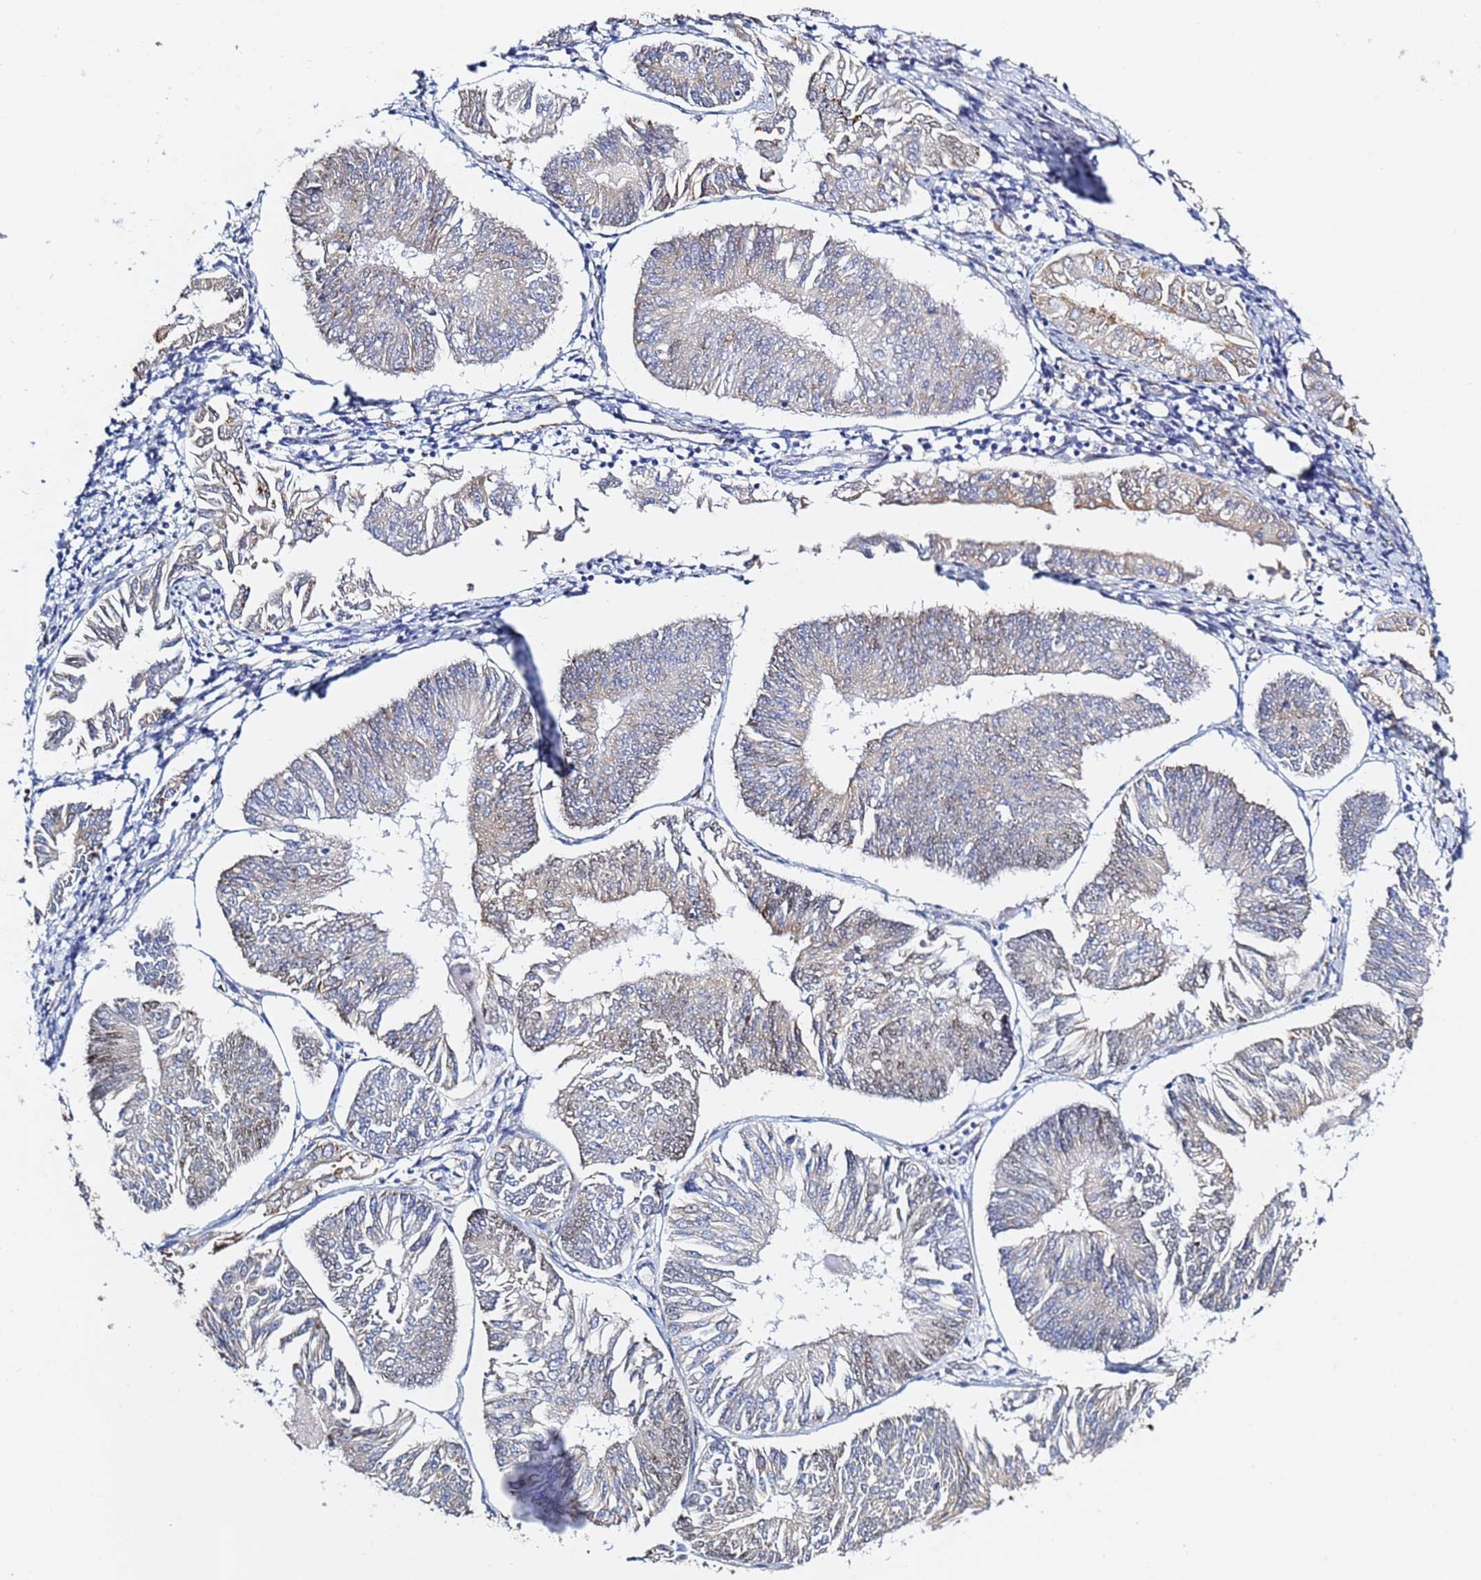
{"staining": {"intensity": "moderate", "quantity": "<25%", "location": "cytoplasmic/membranous"}, "tissue": "endometrial cancer", "cell_type": "Tumor cells", "image_type": "cancer", "snomed": [{"axis": "morphology", "description": "Adenocarcinoma, NOS"}, {"axis": "topography", "description": "Endometrium"}], "caption": "Brown immunohistochemical staining in adenocarcinoma (endometrial) demonstrates moderate cytoplasmic/membranous staining in about <25% of tumor cells.", "gene": "GDAP2", "patient": {"sex": "female", "age": 58}}